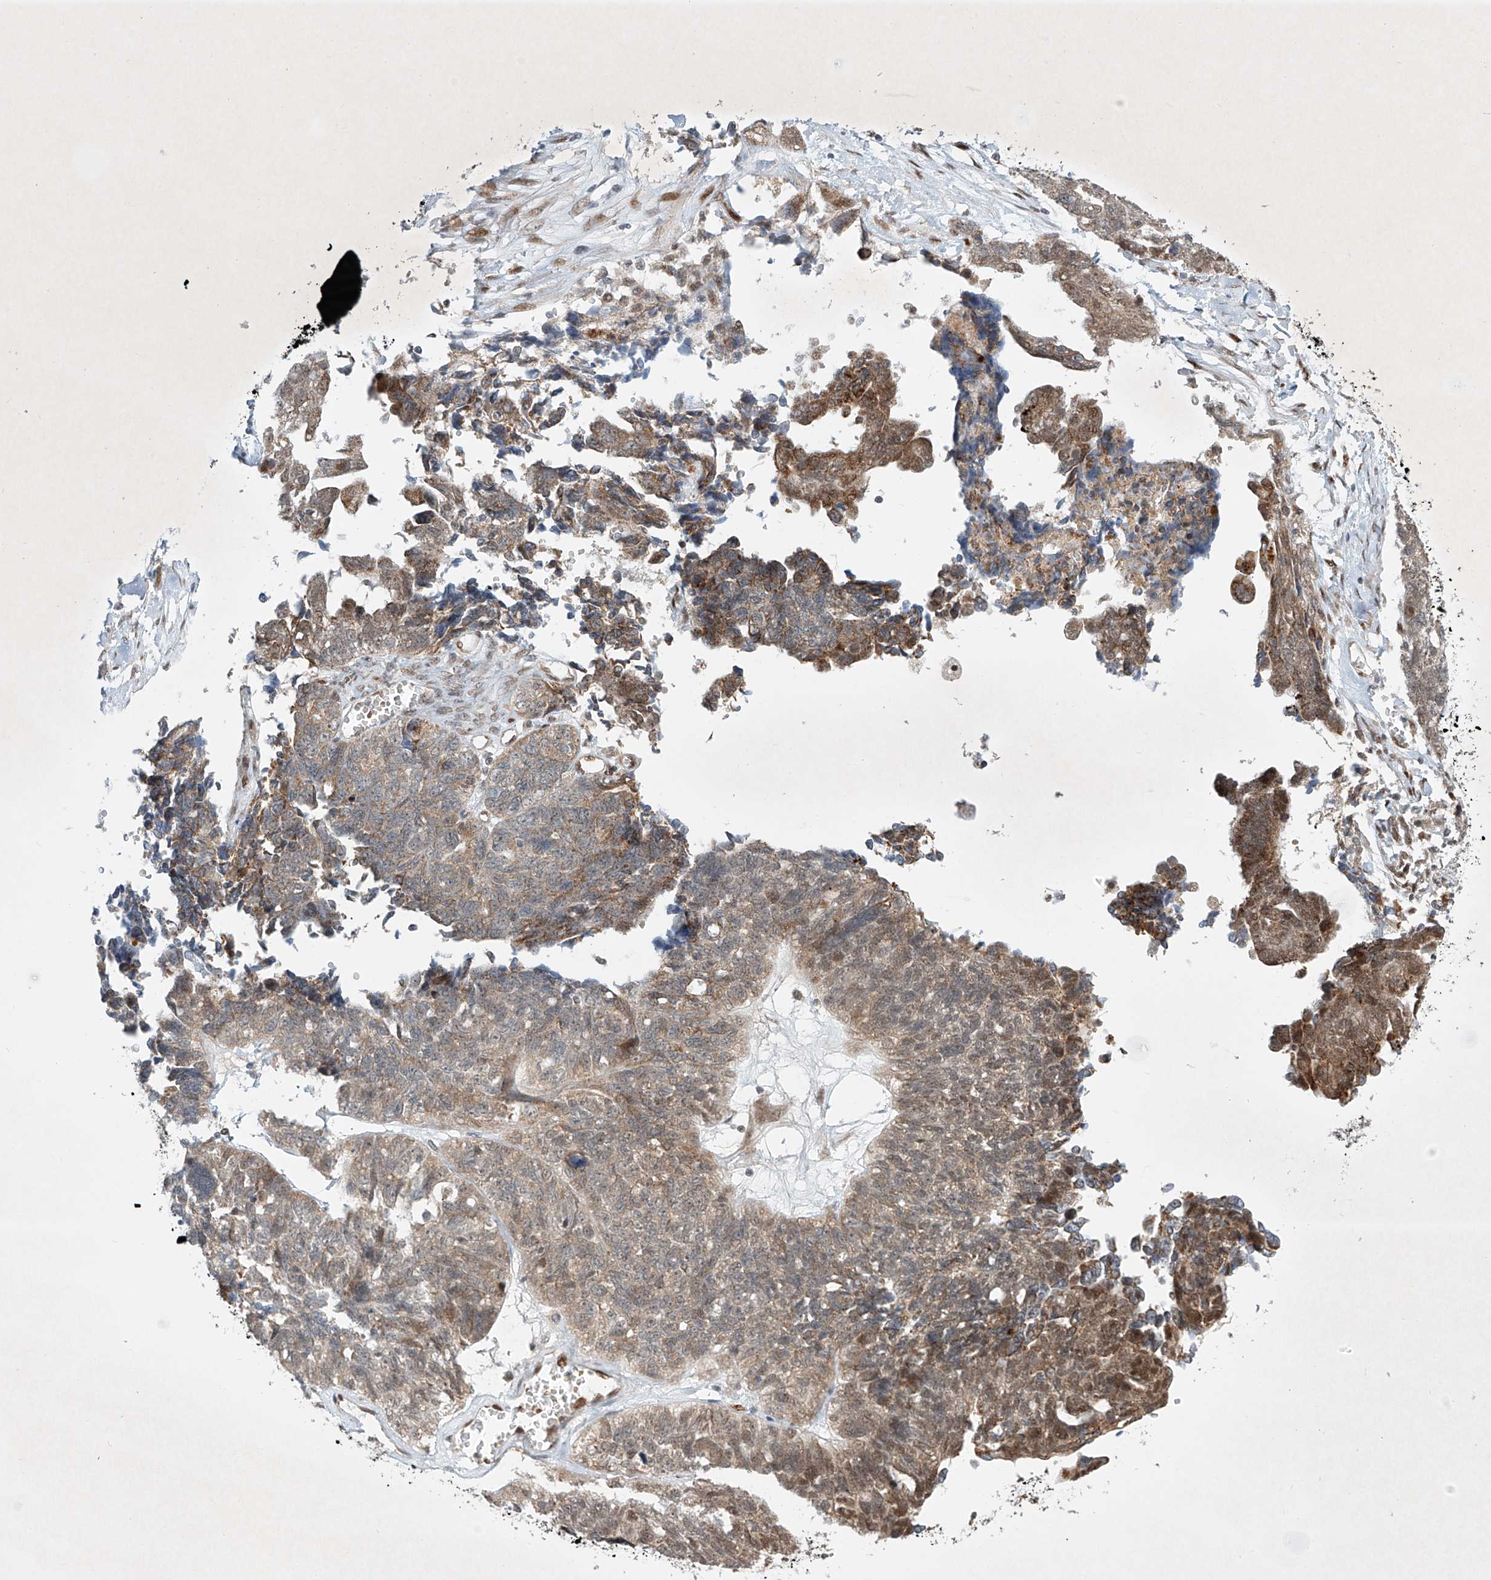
{"staining": {"intensity": "moderate", "quantity": ">75%", "location": "cytoplasmic/membranous"}, "tissue": "ovarian cancer", "cell_type": "Tumor cells", "image_type": "cancer", "snomed": [{"axis": "morphology", "description": "Cystadenocarcinoma, serous, NOS"}, {"axis": "topography", "description": "Ovary"}], "caption": "A brown stain highlights moderate cytoplasmic/membranous expression of a protein in ovarian serous cystadenocarcinoma tumor cells.", "gene": "EPG5", "patient": {"sex": "female", "age": 79}}